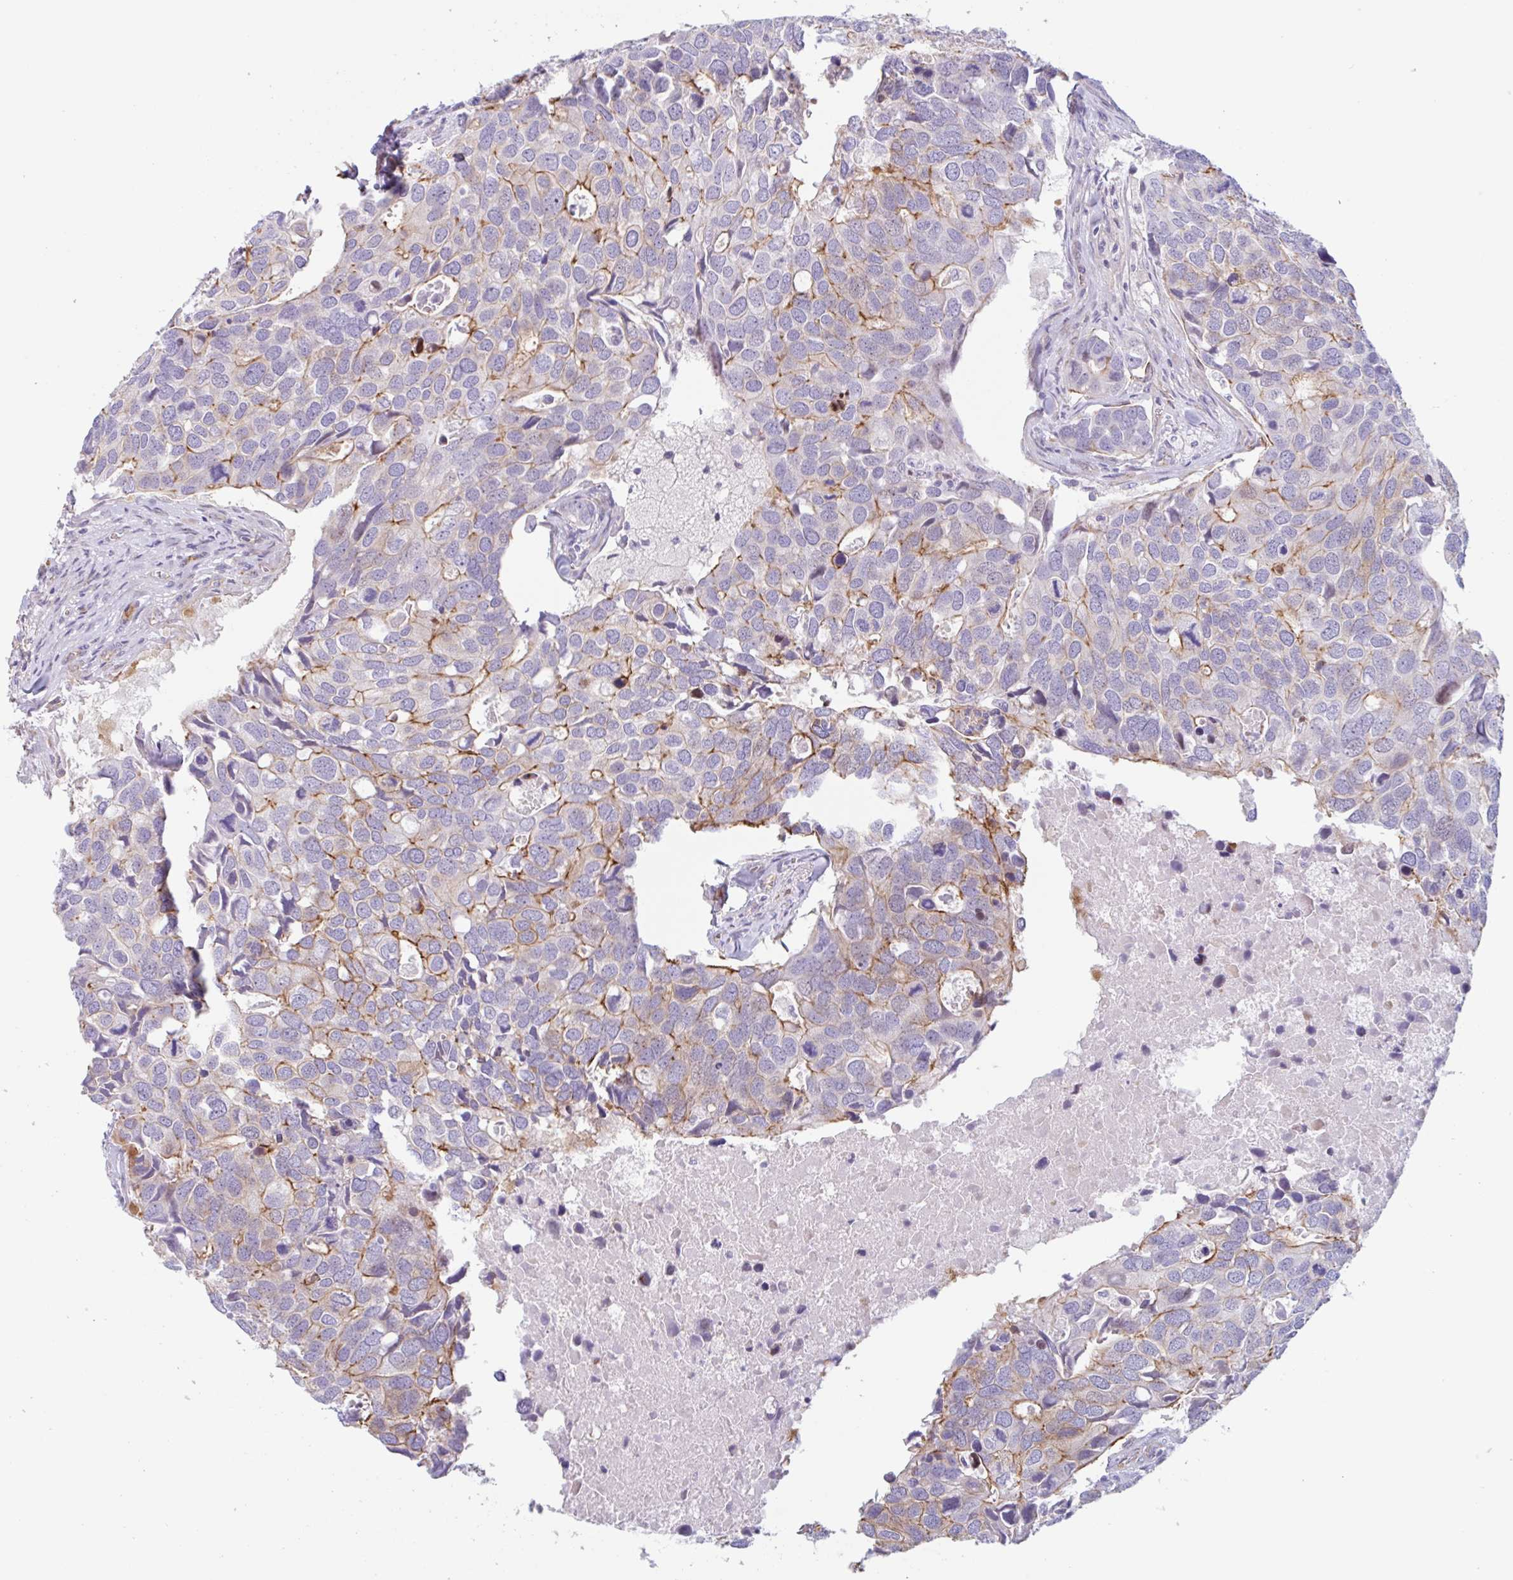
{"staining": {"intensity": "moderate", "quantity": "25%-75%", "location": "cytoplasmic/membranous"}, "tissue": "breast cancer", "cell_type": "Tumor cells", "image_type": "cancer", "snomed": [{"axis": "morphology", "description": "Duct carcinoma"}, {"axis": "topography", "description": "Breast"}], "caption": "DAB immunohistochemical staining of intraductal carcinoma (breast) displays moderate cytoplasmic/membranous protein staining in about 25%-75% of tumor cells.", "gene": "MYH10", "patient": {"sex": "female", "age": 83}}